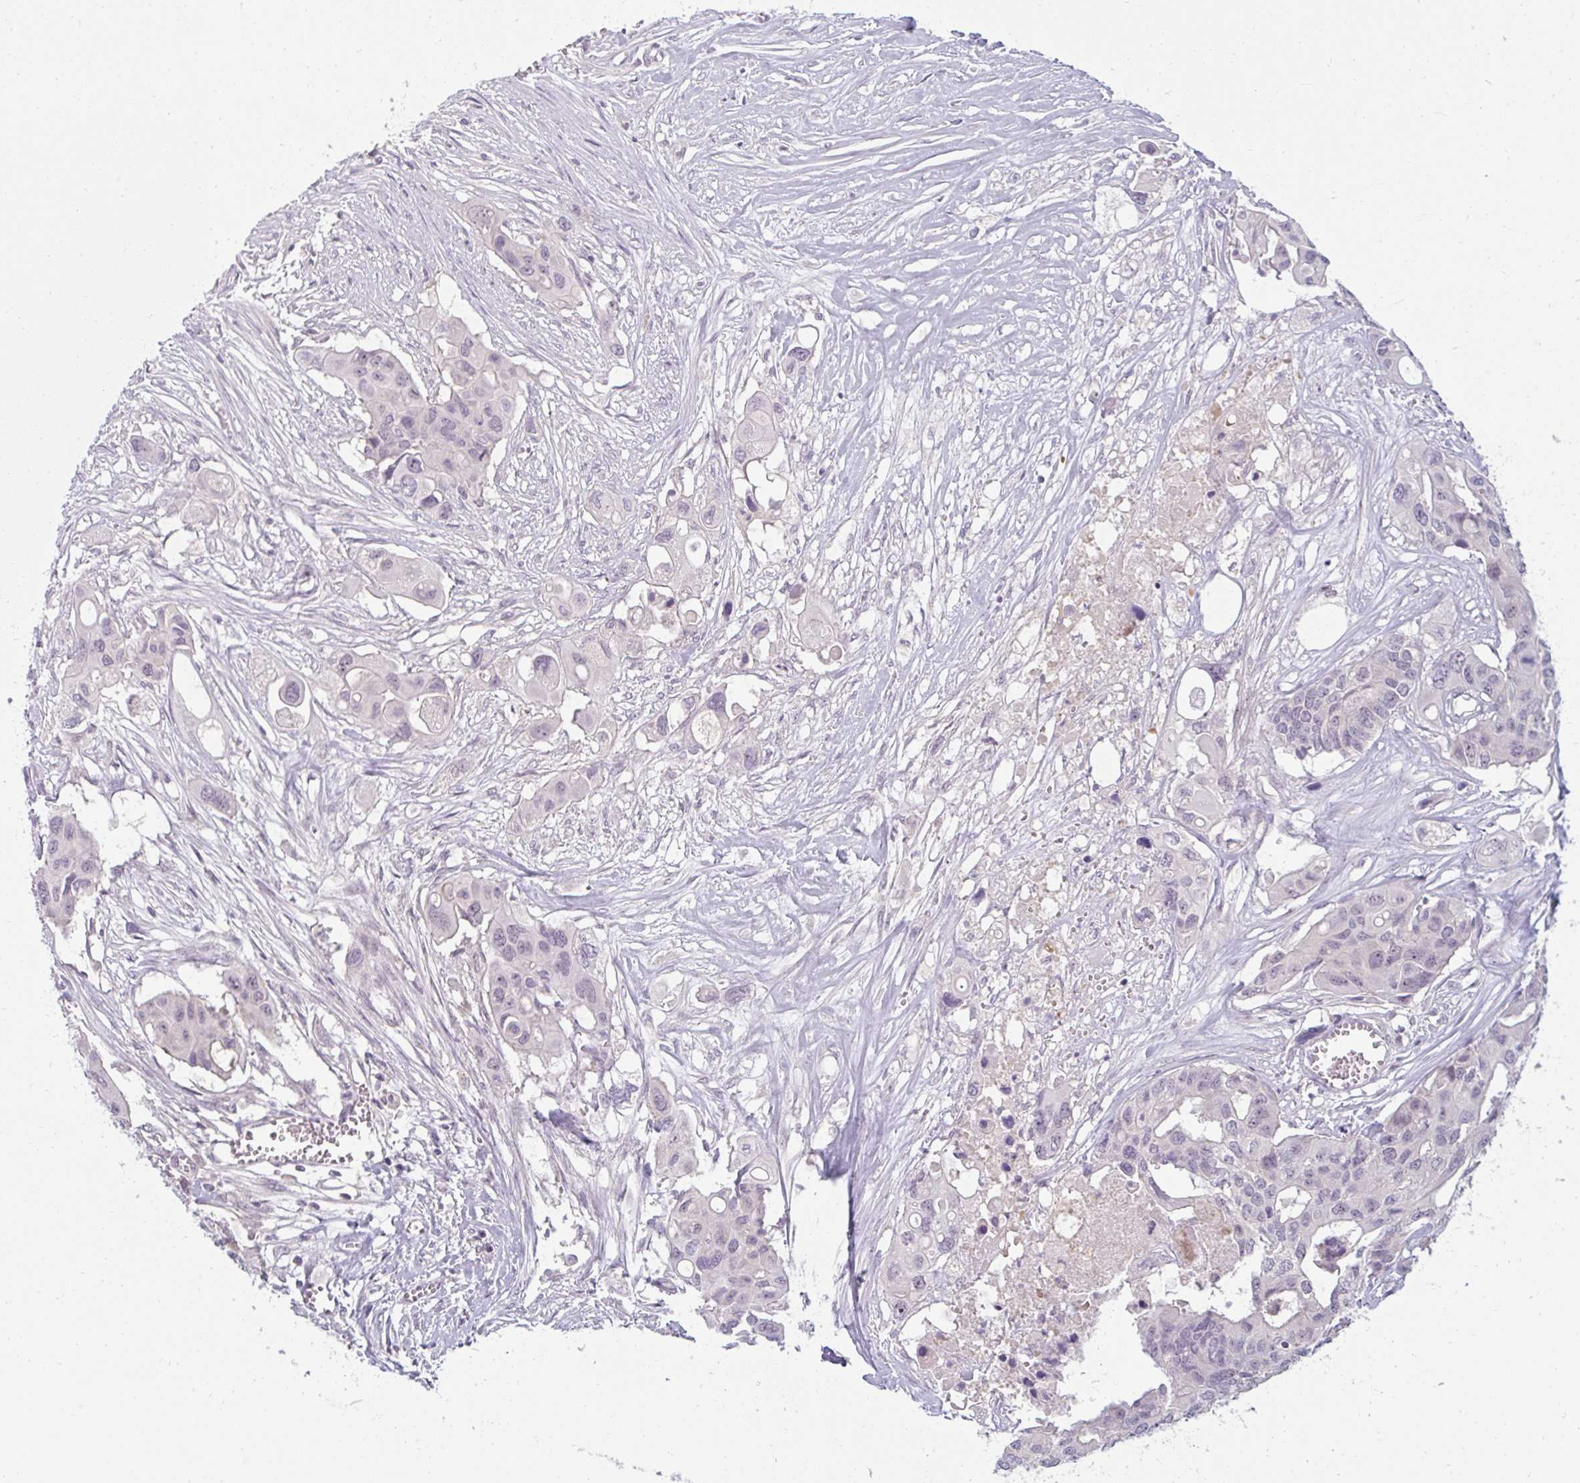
{"staining": {"intensity": "weak", "quantity": "<25%", "location": "nuclear"}, "tissue": "colorectal cancer", "cell_type": "Tumor cells", "image_type": "cancer", "snomed": [{"axis": "morphology", "description": "Adenocarcinoma, NOS"}, {"axis": "topography", "description": "Colon"}], "caption": "Immunohistochemistry of human adenocarcinoma (colorectal) reveals no expression in tumor cells.", "gene": "PPFIA4", "patient": {"sex": "male", "age": 77}}